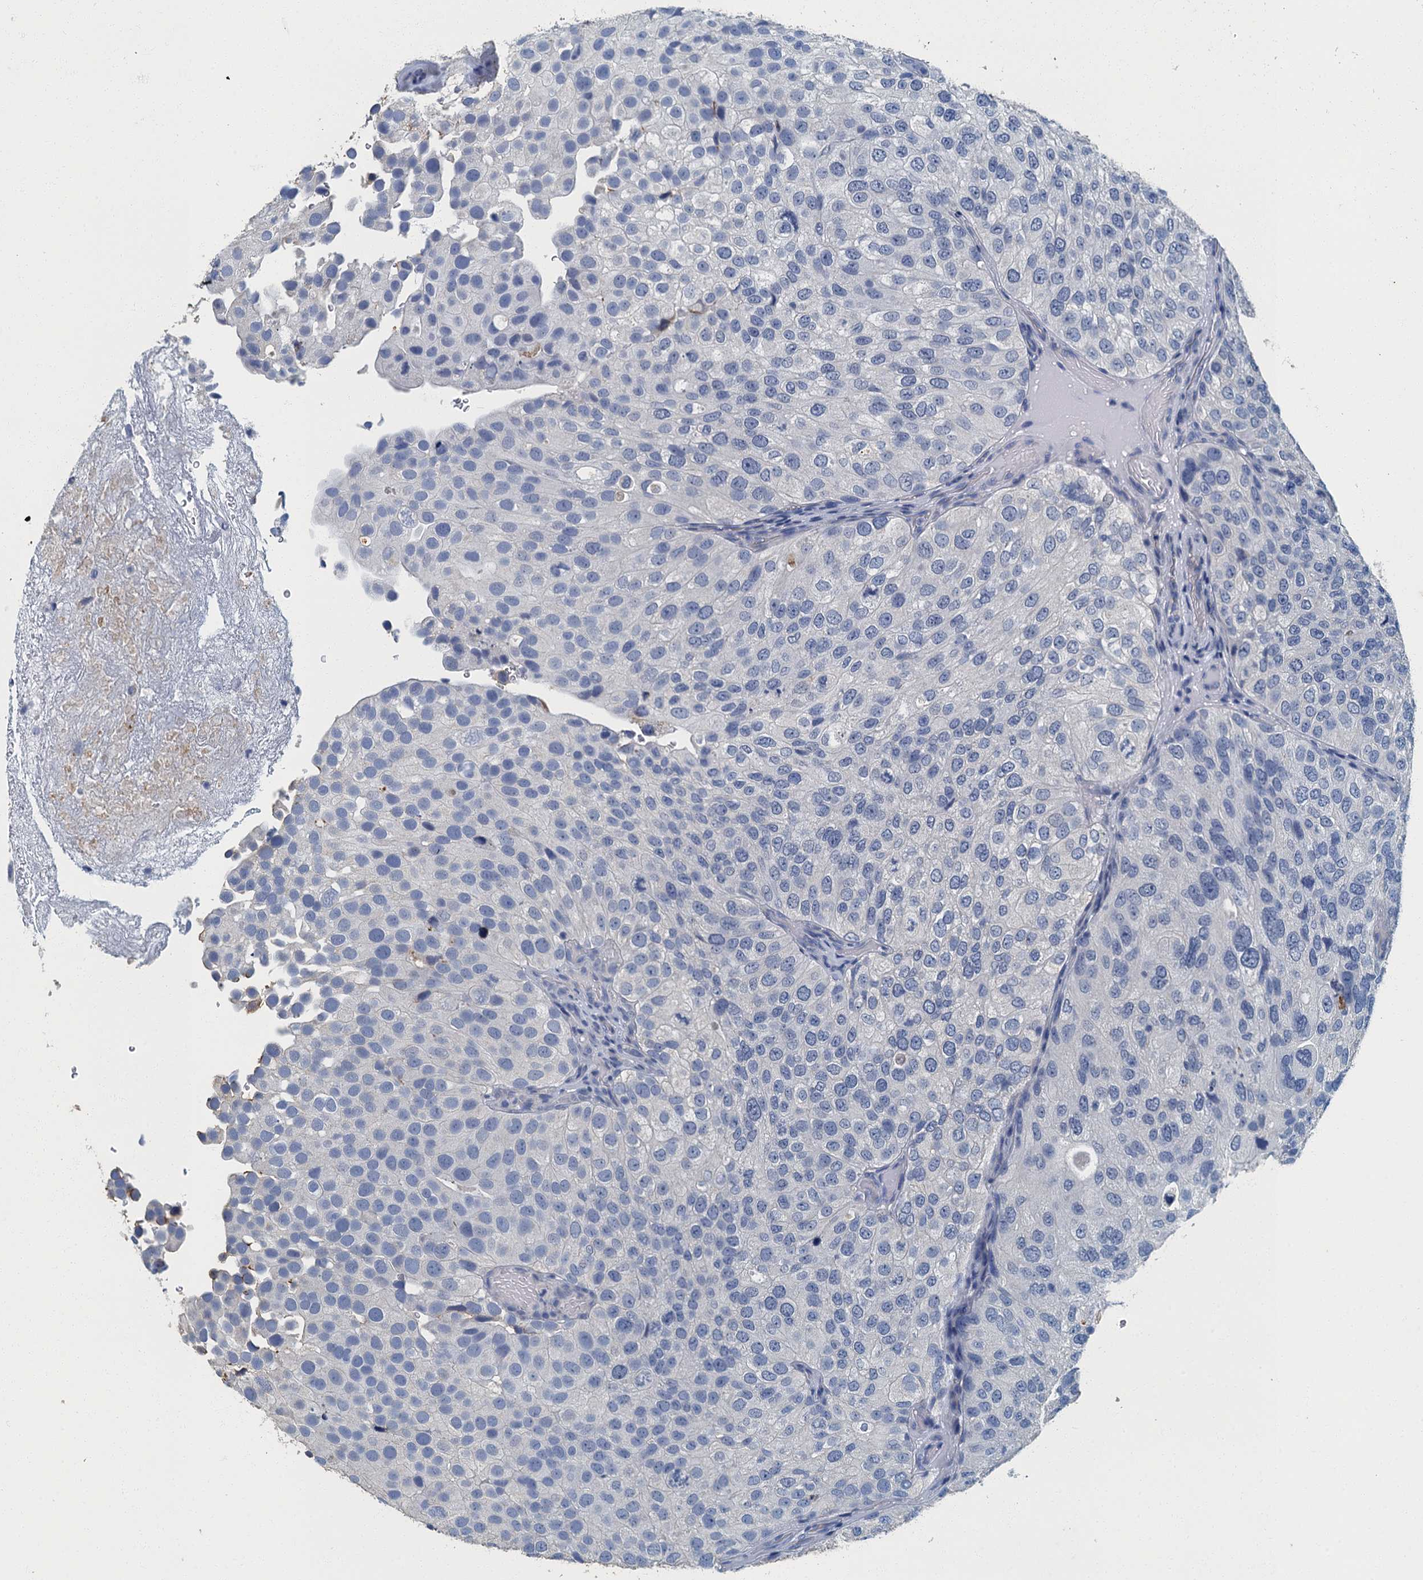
{"staining": {"intensity": "negative", "quantity": "none", "location": "none"}, "tissue": "urothelial cancer", "cell_type": "Tumor cells", "image_type": "cancer", "snomed": [{"axis": "morphology", "description": "Urothelial carcinoma, Low grade"}, {"axis": "topography", "description": "Urinary bladder"}], "caption": "High power microscopy micrograph of an IHC histopathology image of urothelial carcinoma (low-grade), revealing no significant expression in tumor cells.", "gene": "GADL1", "patient": {"sex": "male", "age": 78}}